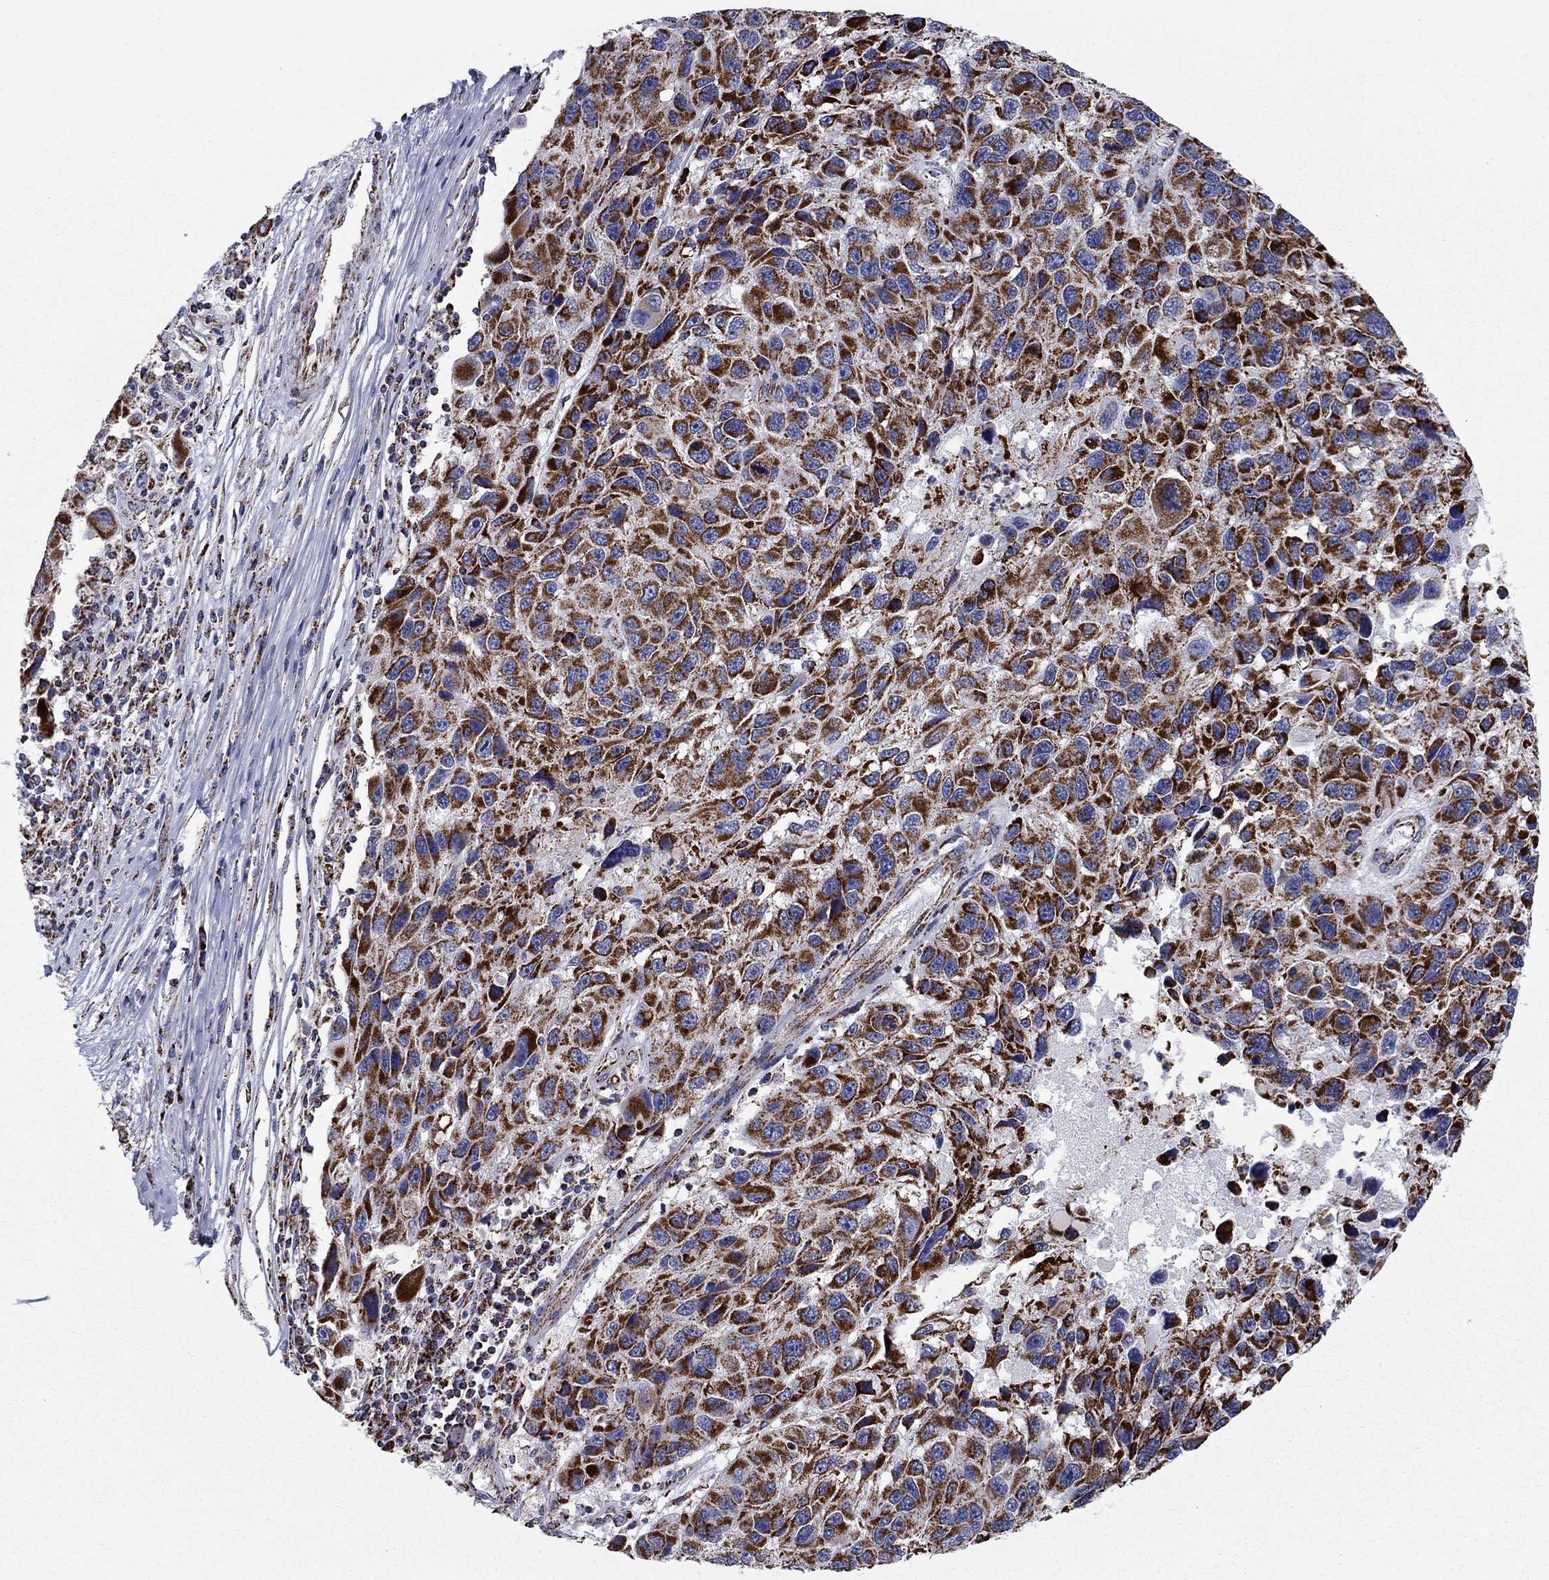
{"staining": {"intensity": "strong", "quantity": ">75%", "location": "cytoplasmic/membranous"}, "tissue": "melanoma", "cell_type": "Tumor cells", "image_type": "cancer", "snomed": [{"axis": "morphology", "description": "Malignant melanoma, NOS"}, {"axis": "topography", "description": "Skin"}], "caption": "An image showing strong cytoplasmic/membranous positivity in about >75% of tumor cells in malignant melanoma, as visualized by brown immunohistochemical staining.", "gene": "NDUFV1", "patient": {"sex": "male", "age": 53}}